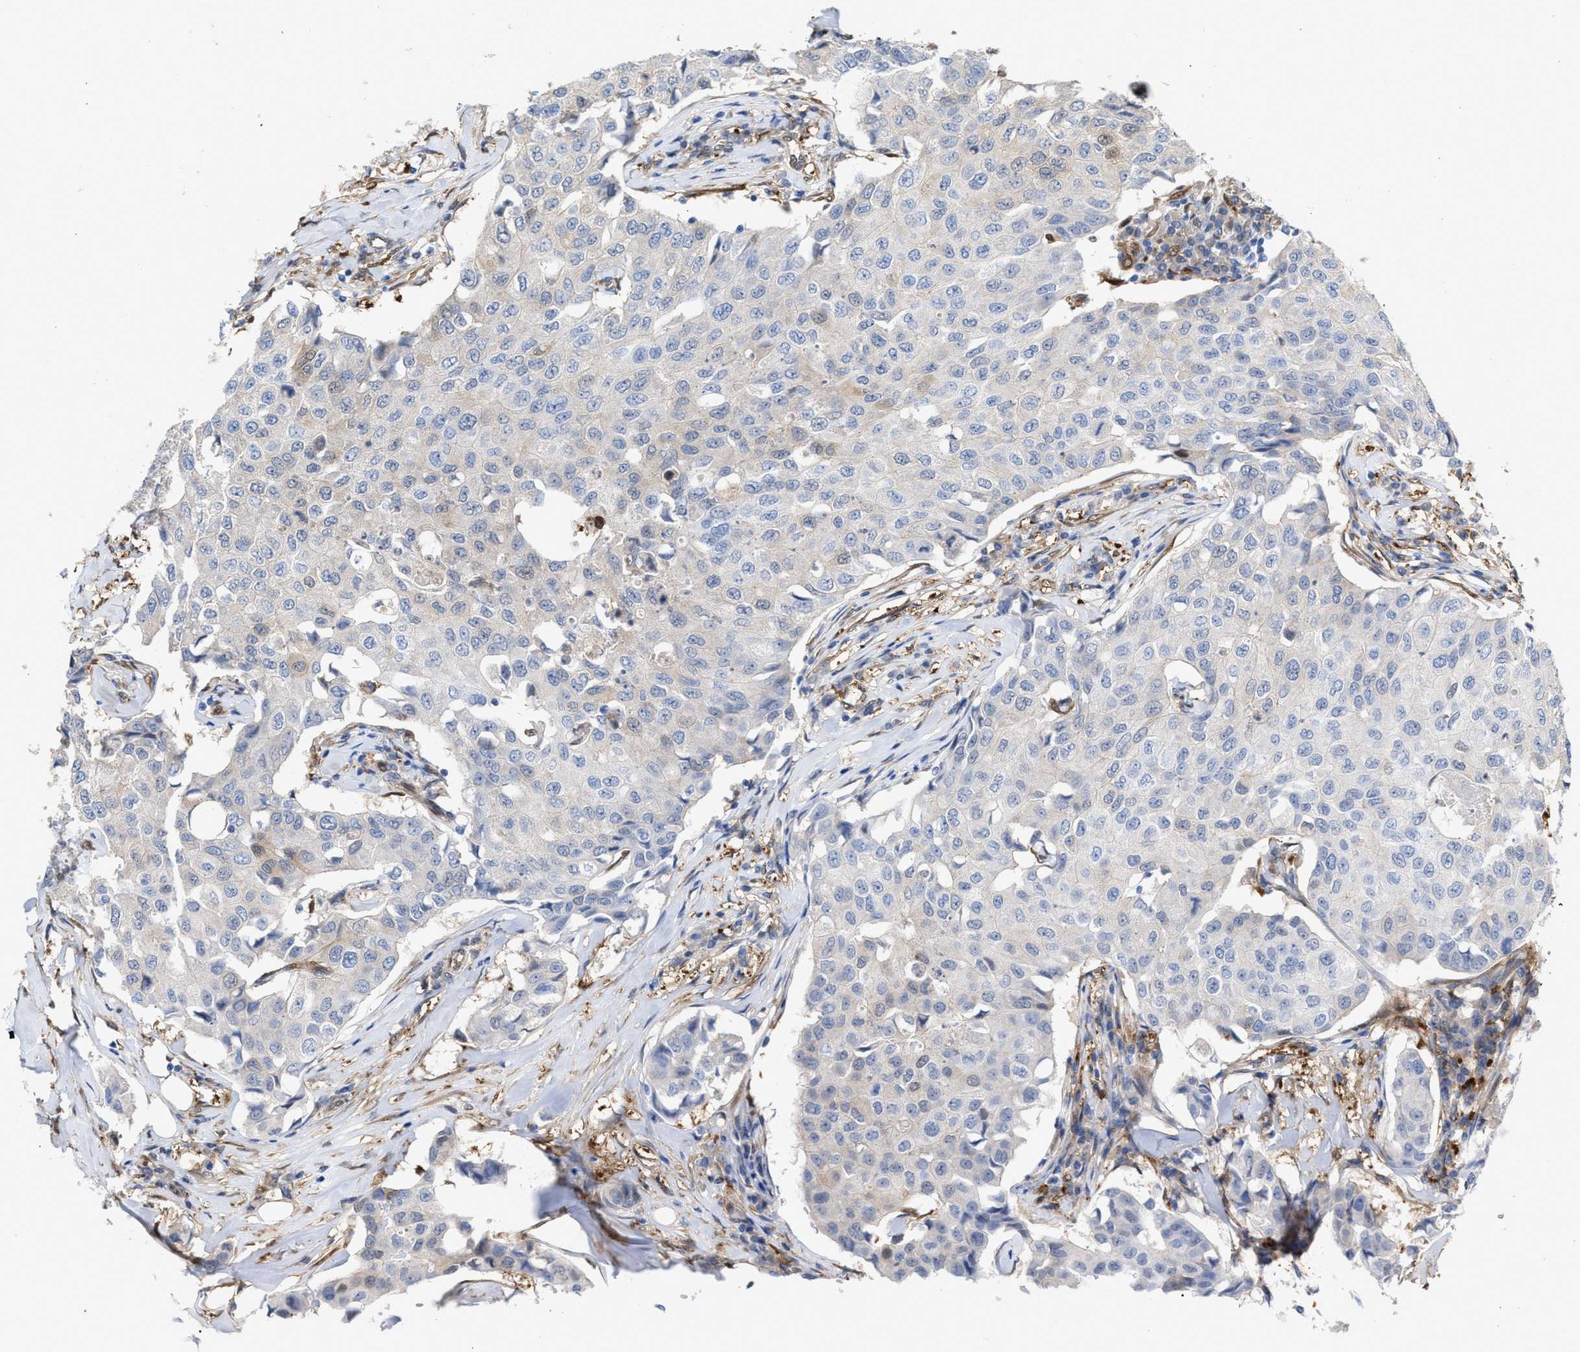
{"staining": {"intensity": "negative", "quantity": "none", "location": "none"}, "tissue": "breast cancer", "cell_type": "Tumor cells", "image_type": "cancer", "snomed": [{"axis": "morphology", "description": "Duct carcinoma"}, {"axis": "topography", "description": "Breast"}], "caption": "Tumor cells show no significant positivity in breast cancer. Brightfield microscopy of immunohistochemistry (IHC) stained with DAB (3,3'-diaminobenzidine) (brown) and hematoxylin (blue), captured at high magnification.", "gene": "TP53I3", "patient": {"sex": "female", "age": 80}}